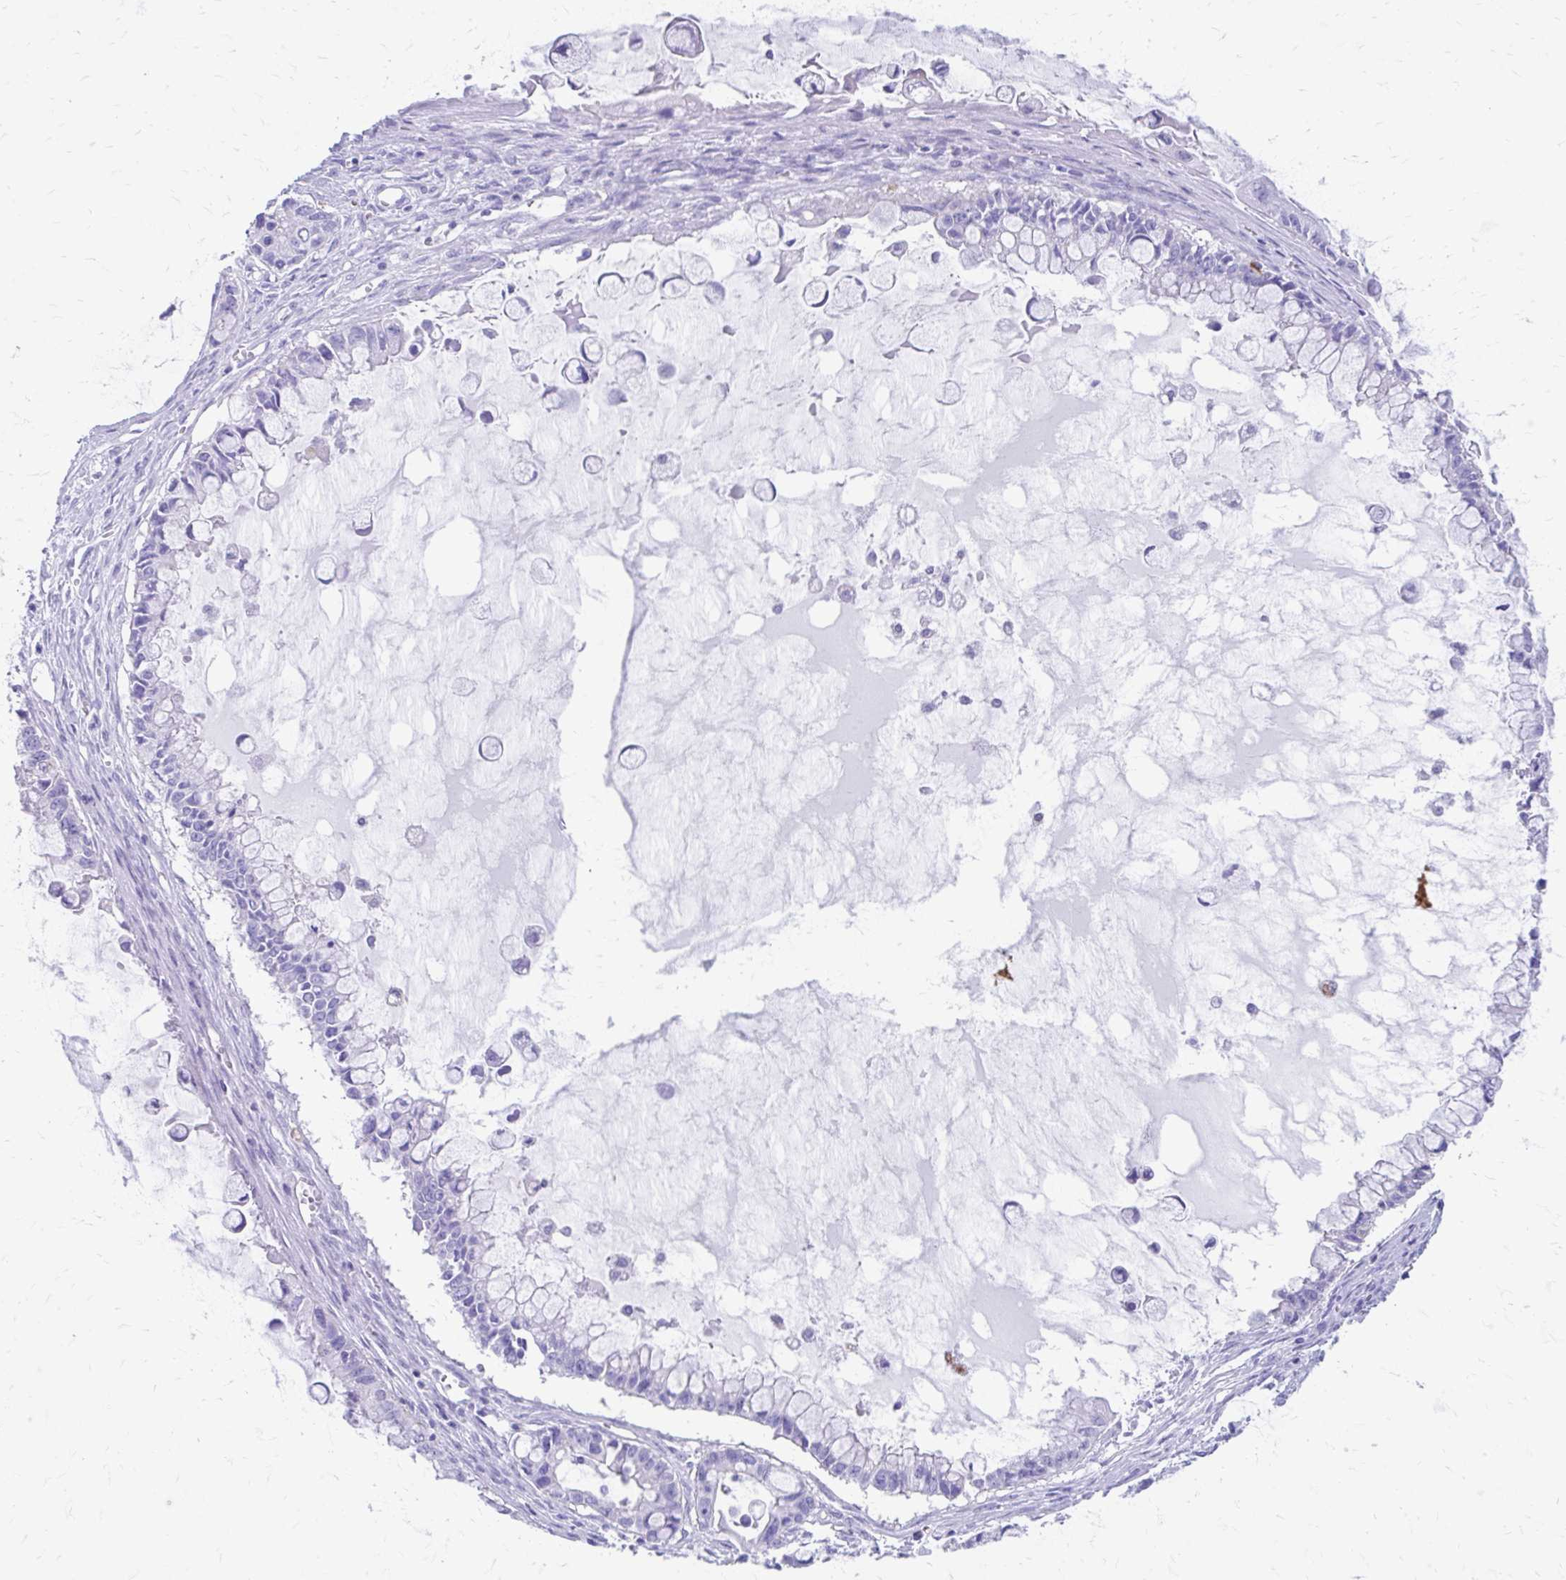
{"staining": {"intensity": "negative", "quantity": "none", "location": "none"}, "tissue": "ovarian cancer", "cell_type": "Tumor cells", "image_type": "cancer", "snomed": [{"axis": "morphology", "description": "Cystadenocarcinoma, mucinous, NOS"}, {"axis": "topography", "description": "Ovary"}], "caption": "Tumor cells are negative for brown protein staining in ovarian cancer (mucinous cystadenocarcinoma).", "gene": "ZNF699", "patient": {"sex": "female", "age": 63}}